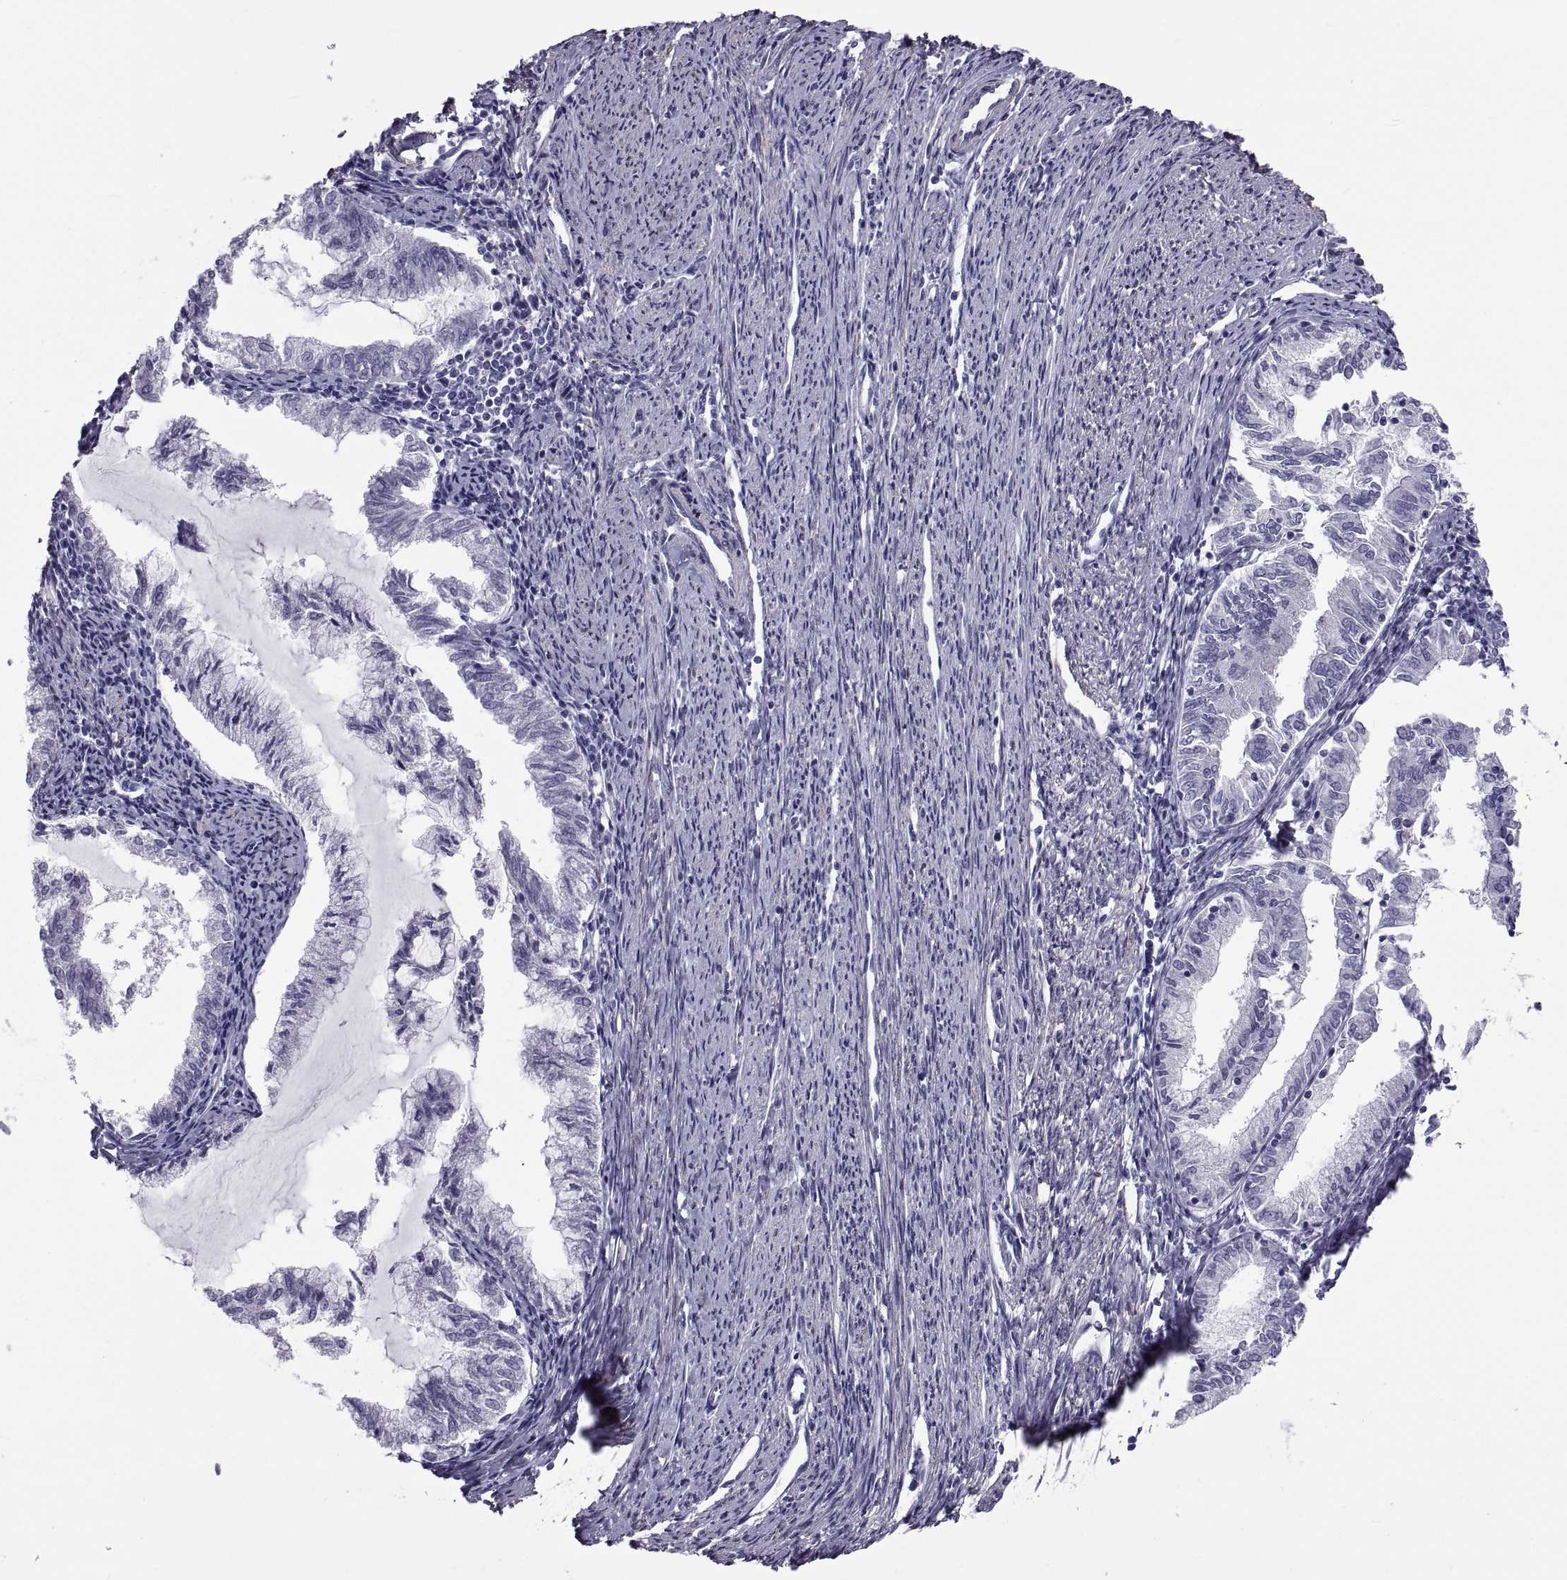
{"staining": {"intensity": "negative", "quantity": "none", "location": "none"}, "tissue": "endometrial cancer", "cell_type": "Tumor cells", "image_type": "cancer", "snomed": [{"axis": "morphology", "description": "Adenocarcinoma, NOS"}, {"axis": "topography", "description": "Endometrium"}], "caption": "Human adenocarcinoma (endometrial) stained for a protein using immunohistochemistry (IHC) shows no expression in tumor cells.", "gene": "MAGEB1", "patient": {"sex": "female", "age": 79}}